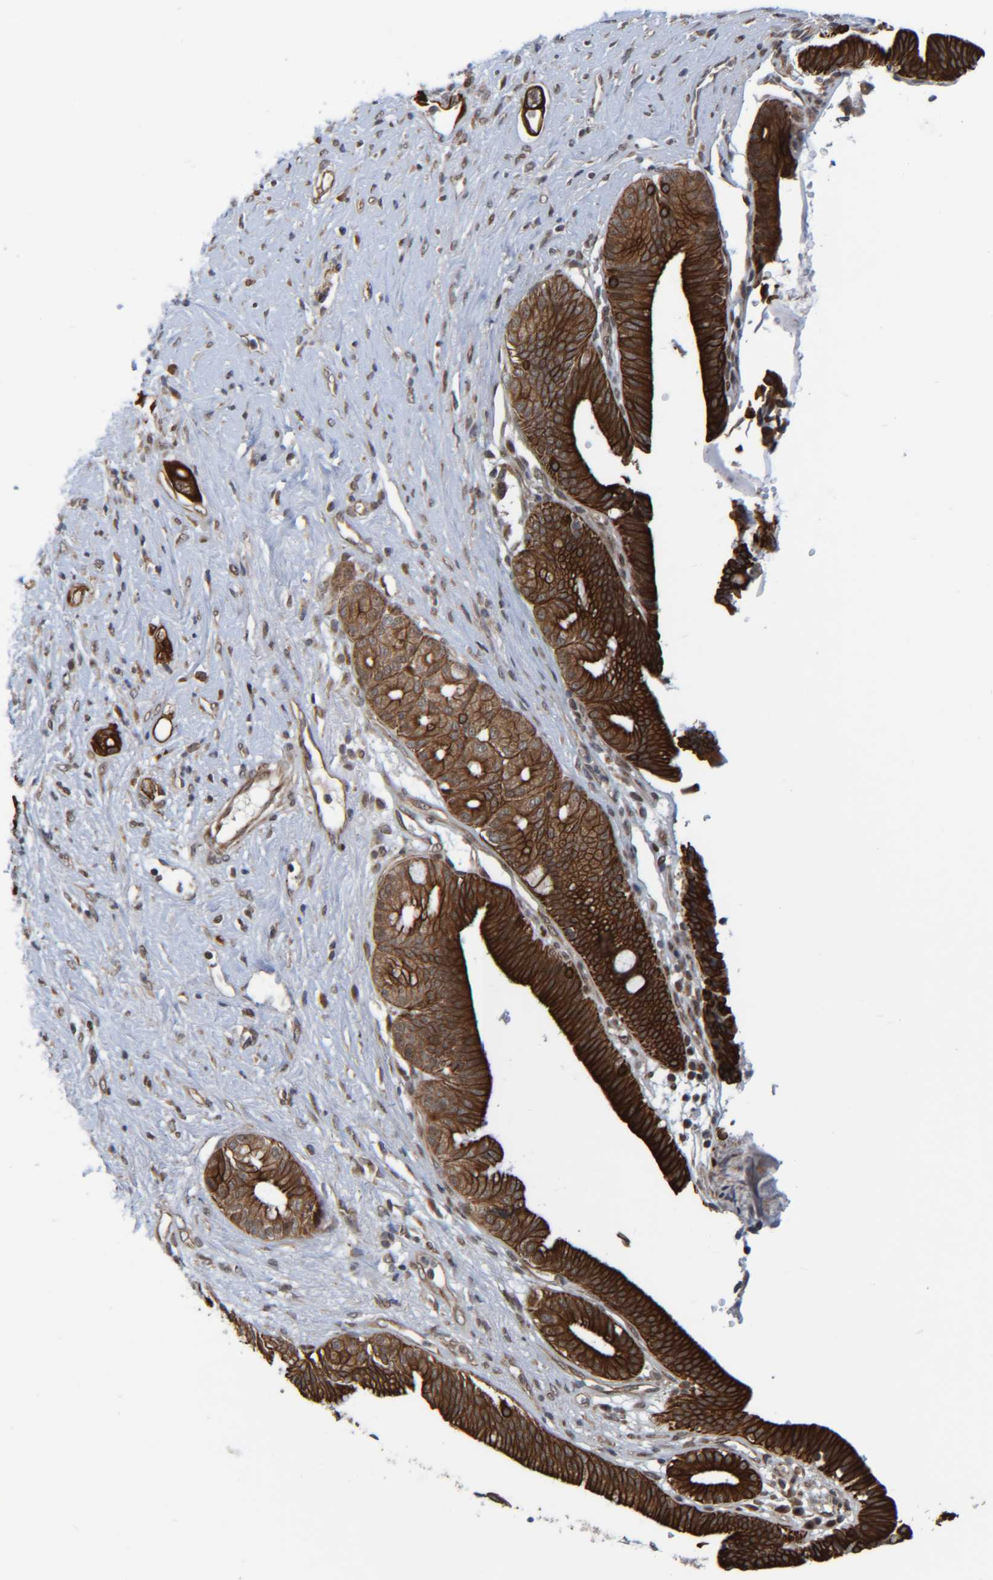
{"staining": {"intensity": "strong", "quantity": ">75%", "location": "cytoplasmic/membranous"}, "tissue": "pancreatic cancer", "cell_type": "Tumor cells", "image_type": "cancer", "snomed": [{"axis": "morphology", "description": "Adenocarcinoma, NOS"}, {"axis": "topography", "description": "Pancreas"}], "caption": "This is an image of IHC staining of pancreatic cancer, which shows strong expression in the cytoplasmic/membranous of tumor cells.", "gene": "CCDC57", "patient": {"sex": "male", "age": 59}}